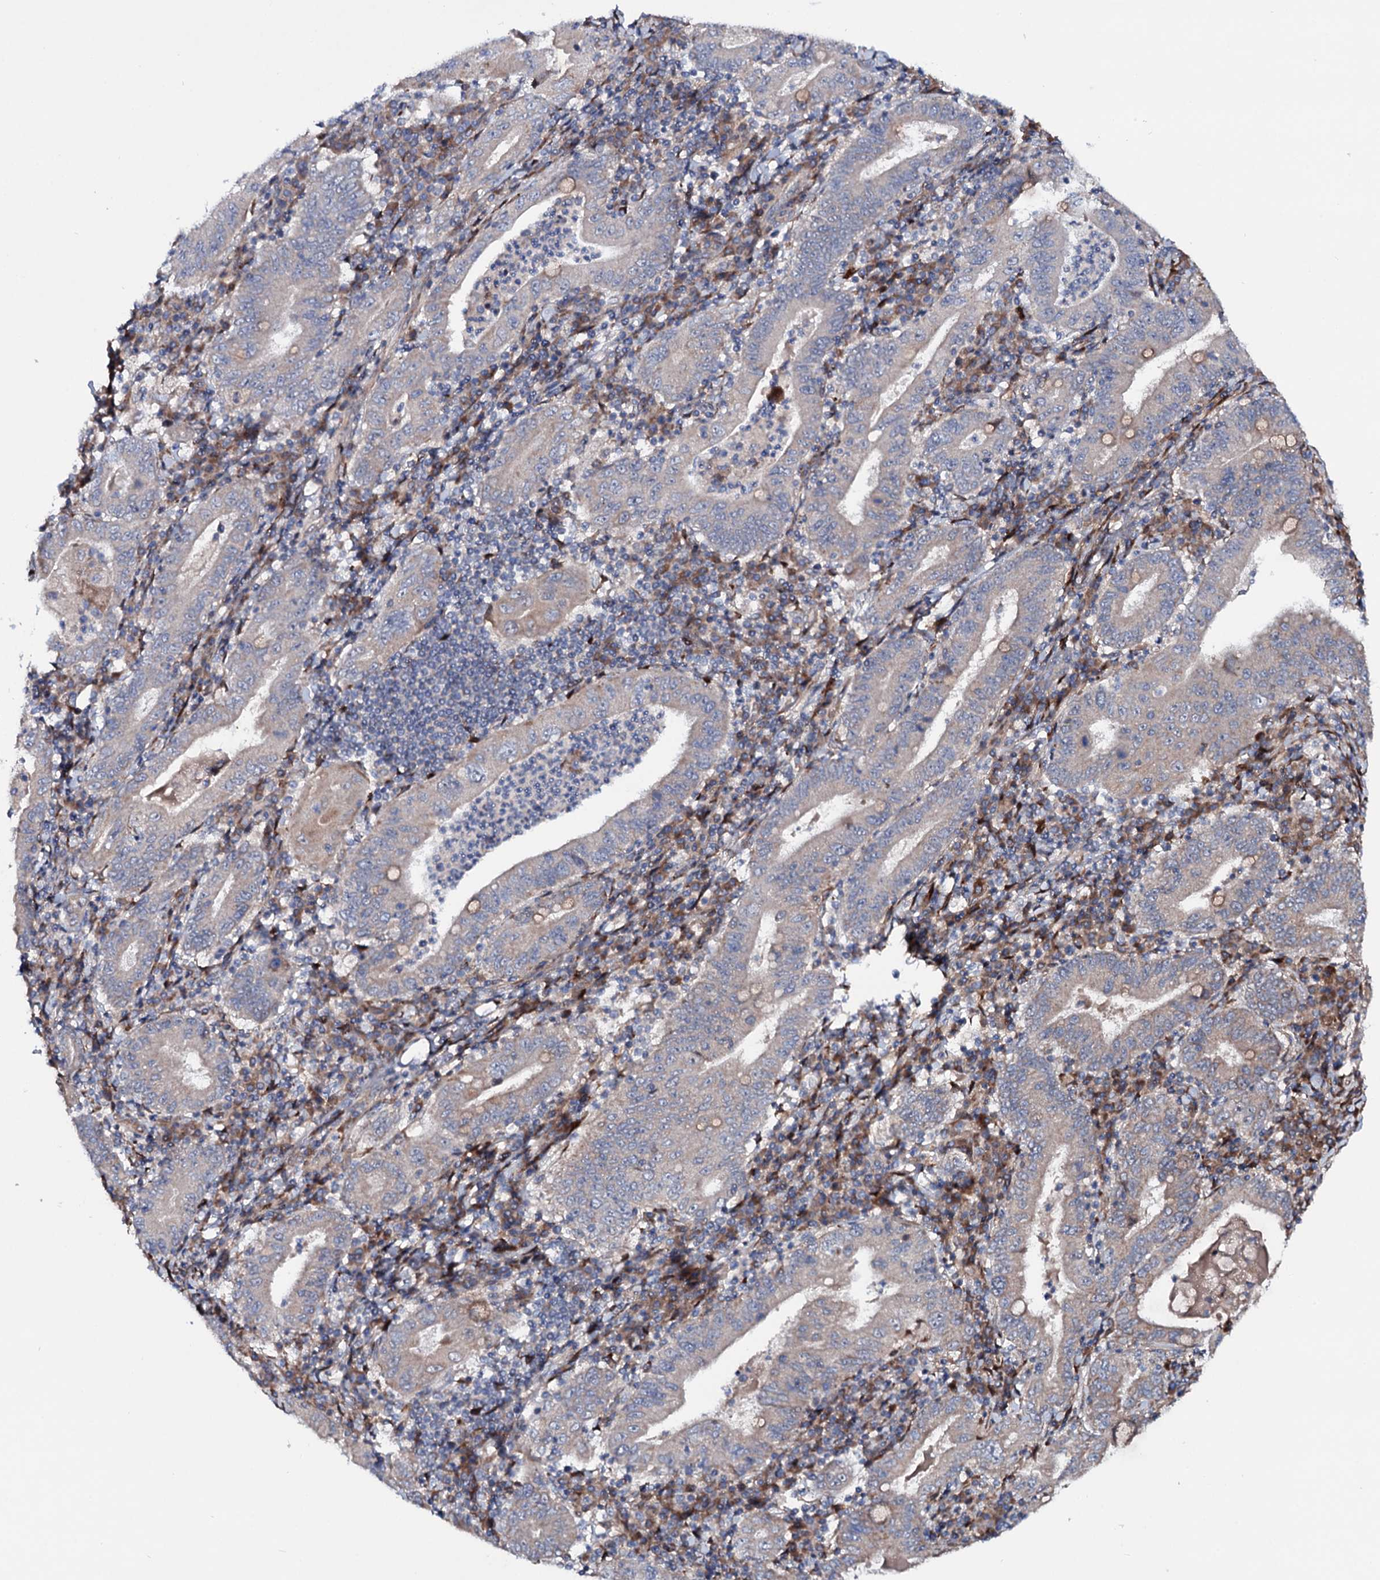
{"staining": {"intensity": "weak", "quantity": "<25%", "location": "cytoplasmic/membranous"}, "tissue": "stomach cancer", "cell_type": "Tumor cells", "image_type": "cancer", "snomed": [{"axis": "morphology", "description": "Normal tissue, NOS"}, {"axis": "morphology", "description": "Adenocarcinoma, NOS"}, {"axis": "topography", "description": "Esophagus"}, {"axis": "topography", "description": "Stomach, upper"}, {"axis": "topography", "description": "Peripheral nerve tissue"}], "caption": "Tumor cells are negative for brown protein staining in stomach cancer (adenocarcinoma). The staining was performed using DAB (3,3'-diaminobenzidine) to visualize the protein expression in brown, while the nuclei were stained in blue with hematoxylin (Magnification: 20x).", "gene": "PTDSS2", "patient": {"sex": "male", "age": 62}}